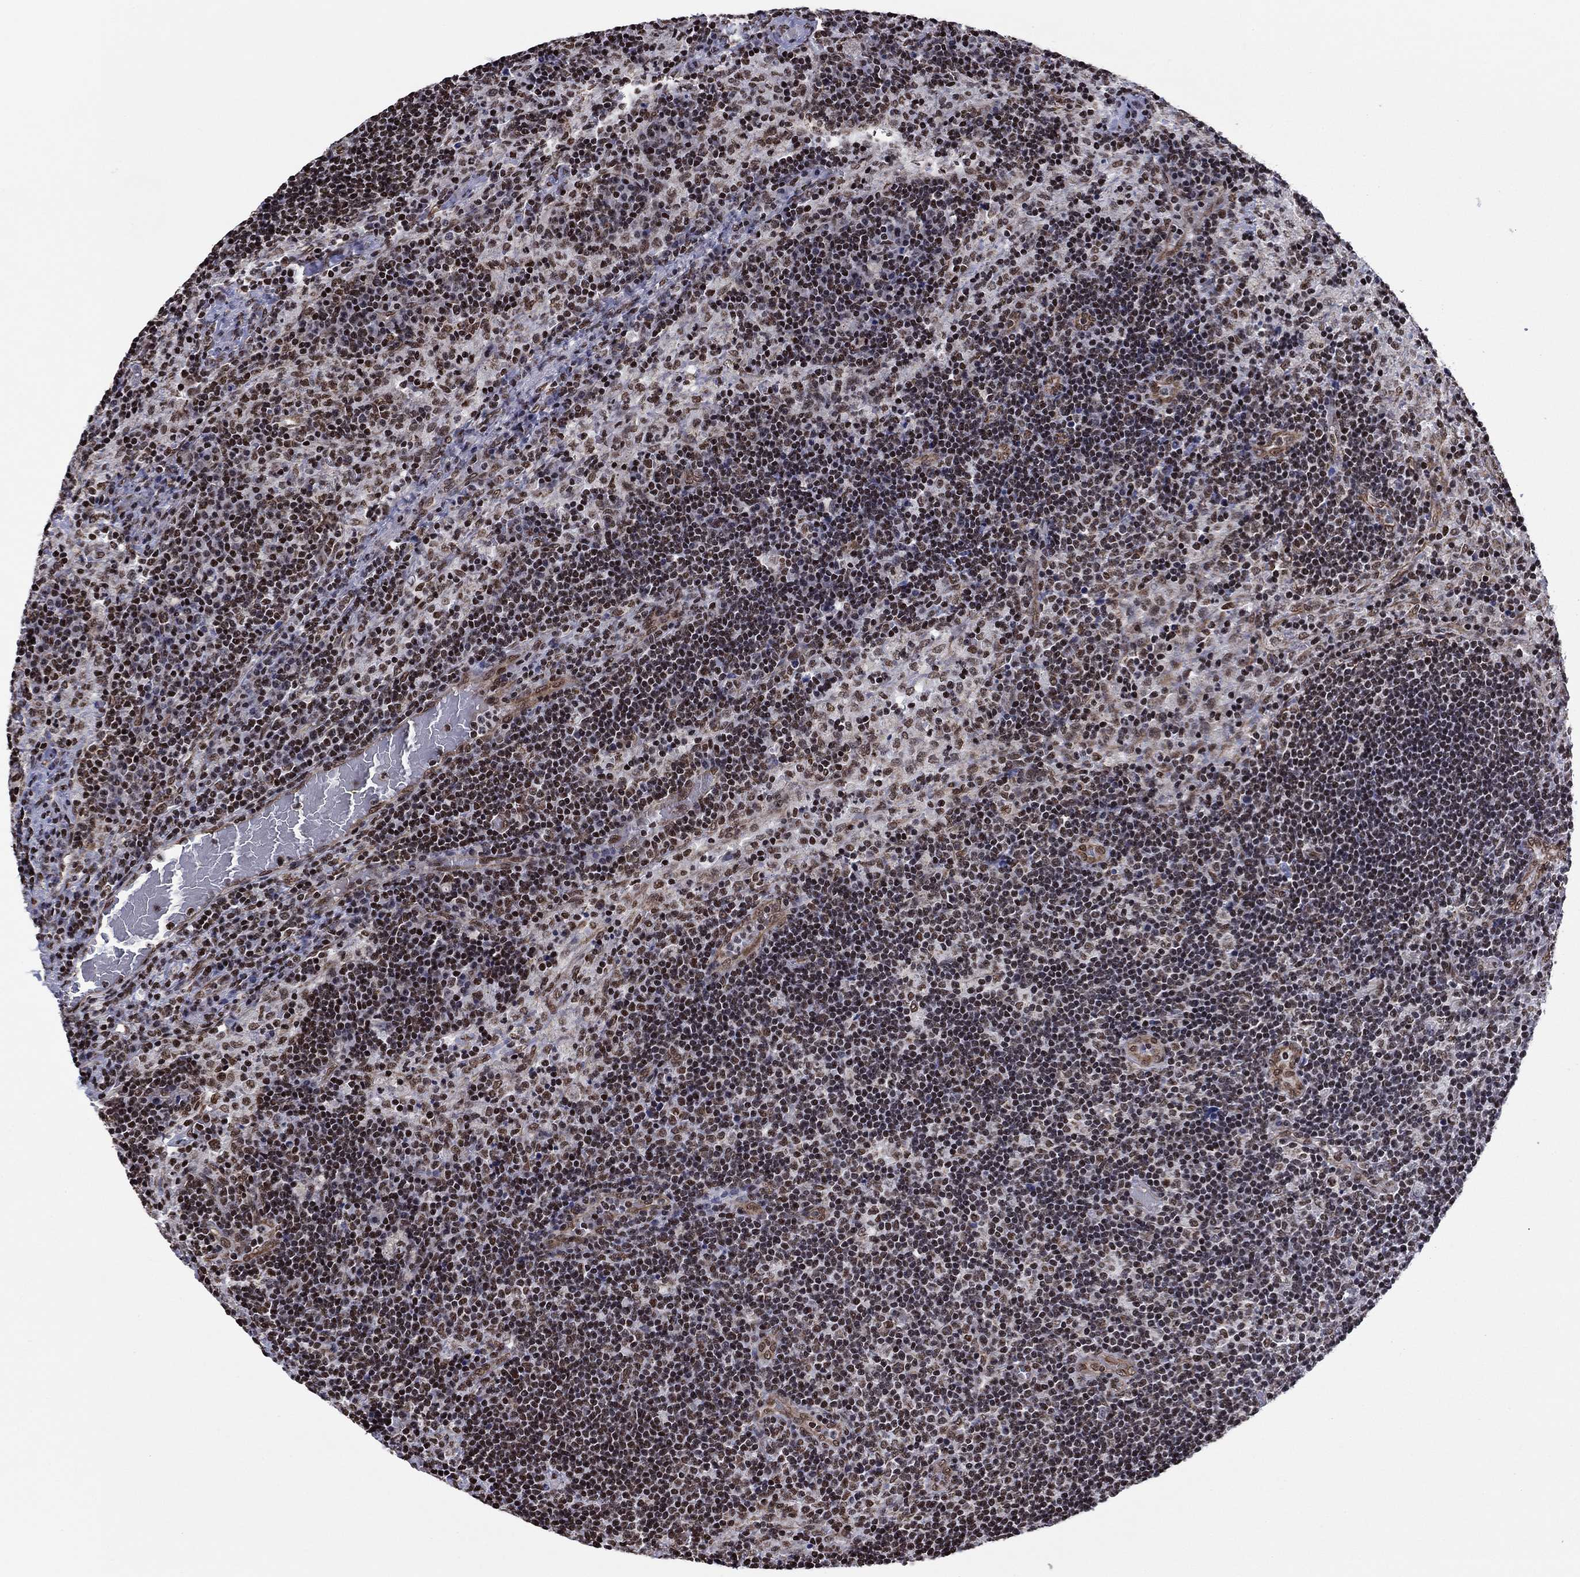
{"staining": {"intensity": "moderate", "quantity": "25%-75%", "location": "nuclear"}, "tissue": "lymph node", "cell_type": "Non-germinal center cells", "image_type": "normal", "snomed": [{"axis": "morphology", "description": "Normal tissue, NOS"}, {"axis": "topography", "description": "Lymph node"}], "caption": "High-power microscopy captured an immunohistochemistry micrograph of unremarkable lymph node, revealing moderate nuclear positivity in approximately 25%-75% of non-germinal center cells. (Brightfield microscopy of DAB IHC at high magnification).", "gene": "N4BP2", "patient": {"sex": "male", "age": 63}}